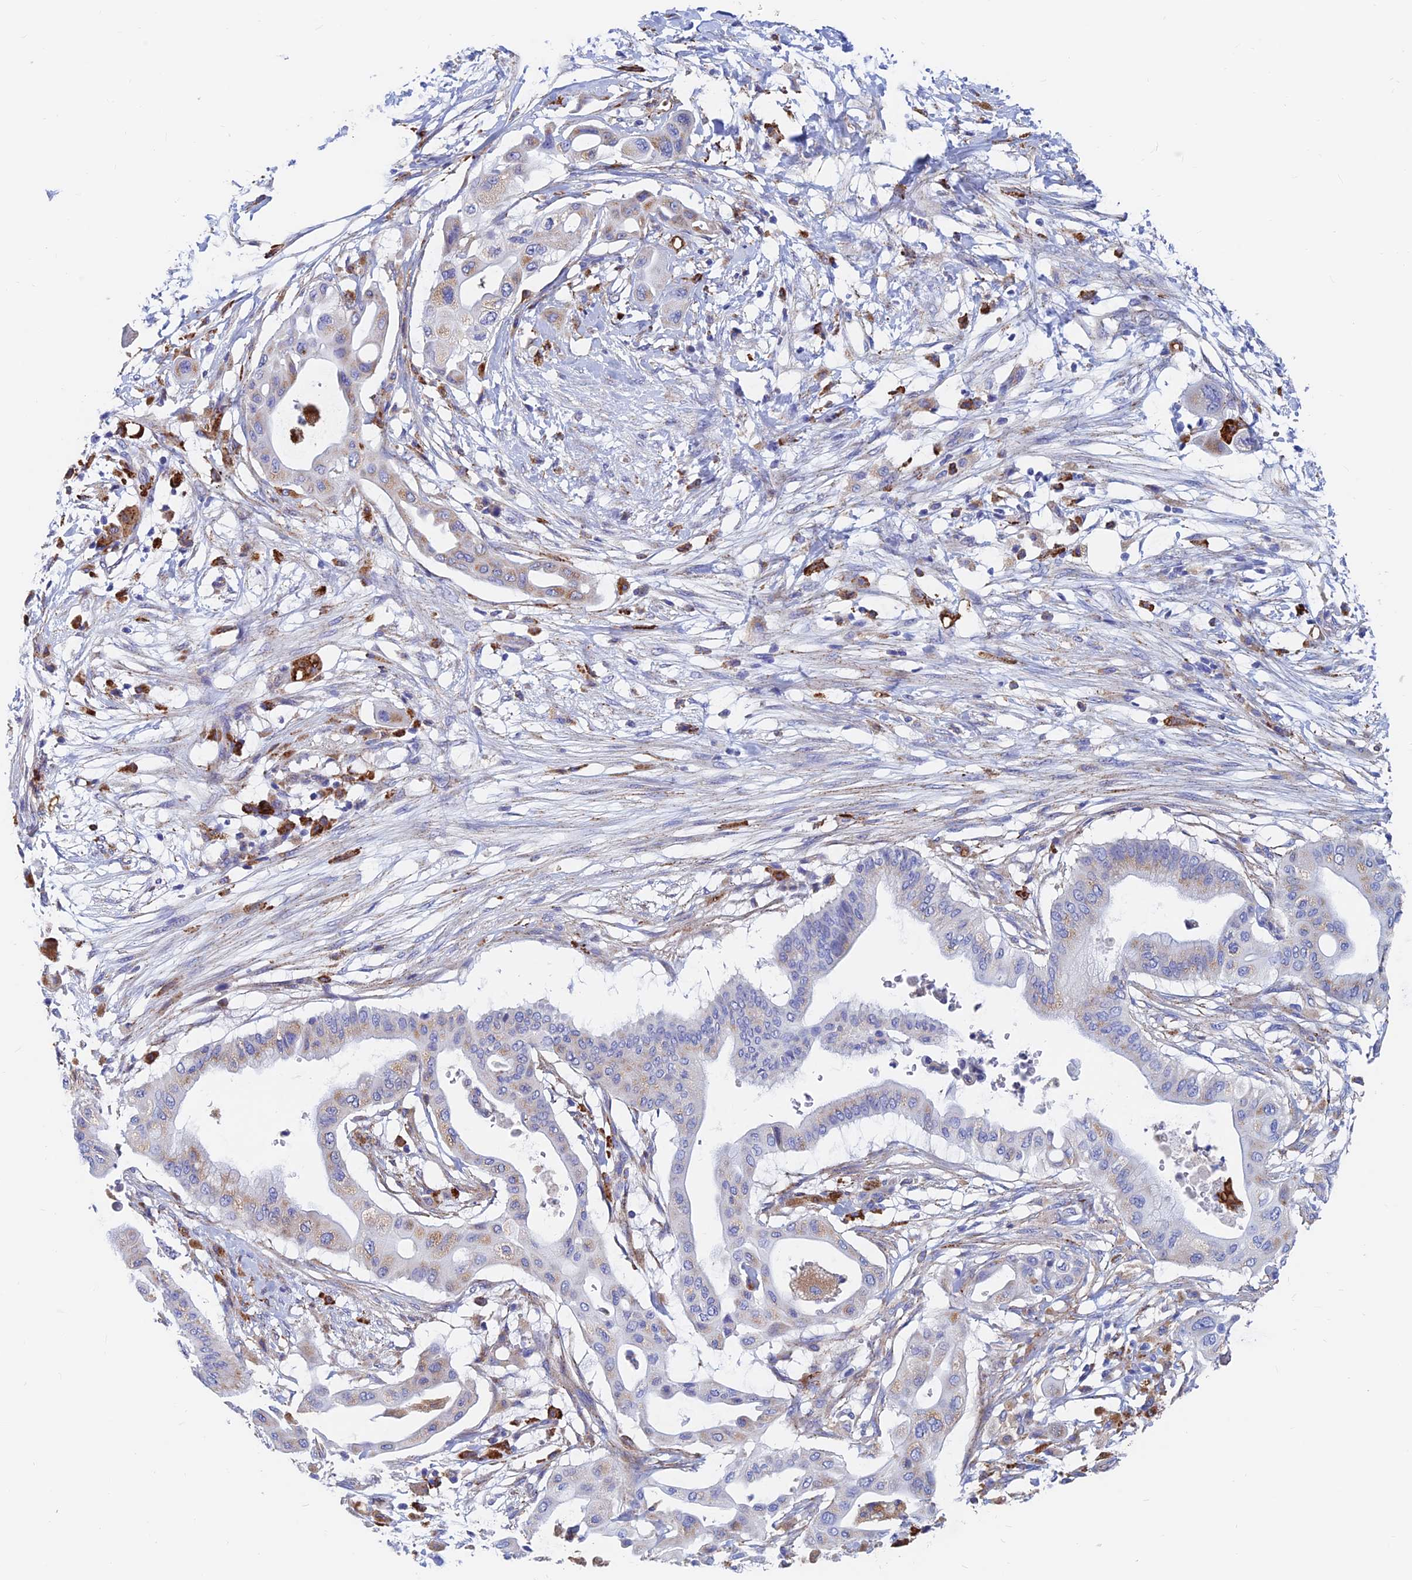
{"staining": {"intensity": "weak", "quantity": "25%-75%", "location": "cytoplasmic/membranous"}, "tissue": "pancreatic cancer", "cell_type": "Tumor cells", "image_type": "cancer", "snomed": [{"axis": "morphology", "description": "Adenocarcinoma, NOS"}, {"axis": "topography", "description": "Pancreas"}], "caption": "Human pancreatic cancer stained with a brown dye displays weak cytoplasmic/membranous positive staining in approximately 25%-75% of tumor cells.", "gene": "SPNS1", "patient": {"sex": "male", "age": 68}}